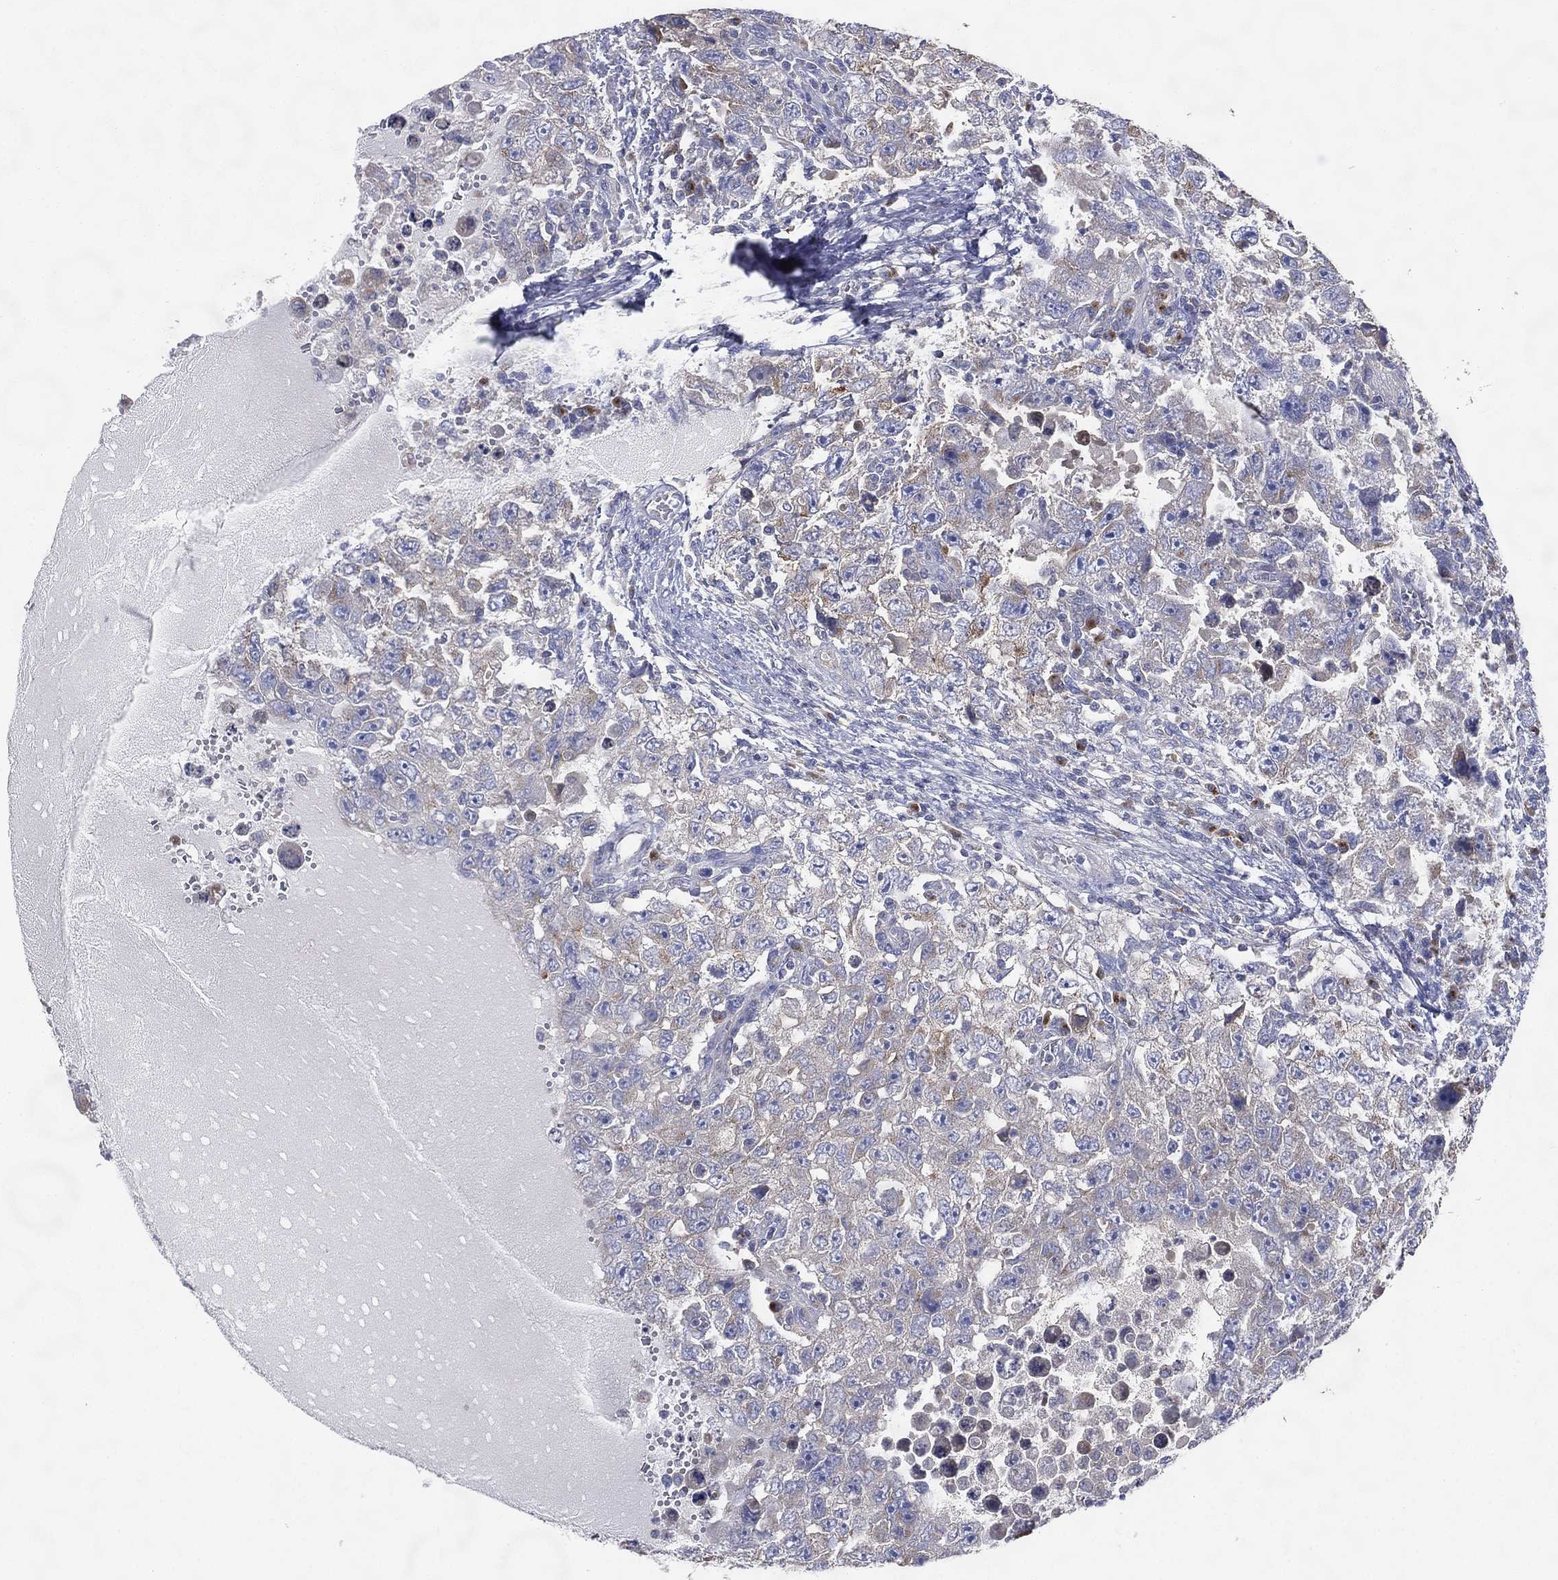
{"staining": {"intensity": "negative", "quantity": "none", "location": "none"}, "tissue": "testis cancer", "cell_type": "Tumor cells", "image_type": "cancer", "snomed": [{"axis": "morphology", "description": "Carcinoma, Embryonal, NOS"}, {"axis": "topography", "description": "Testis"}], "caption": "IHC of embryonal carcinoma (testis) exhibits no positivity in tumor cells.", "gene": "ATP8A2", "patient": {"sex": "male", "age": 26}}